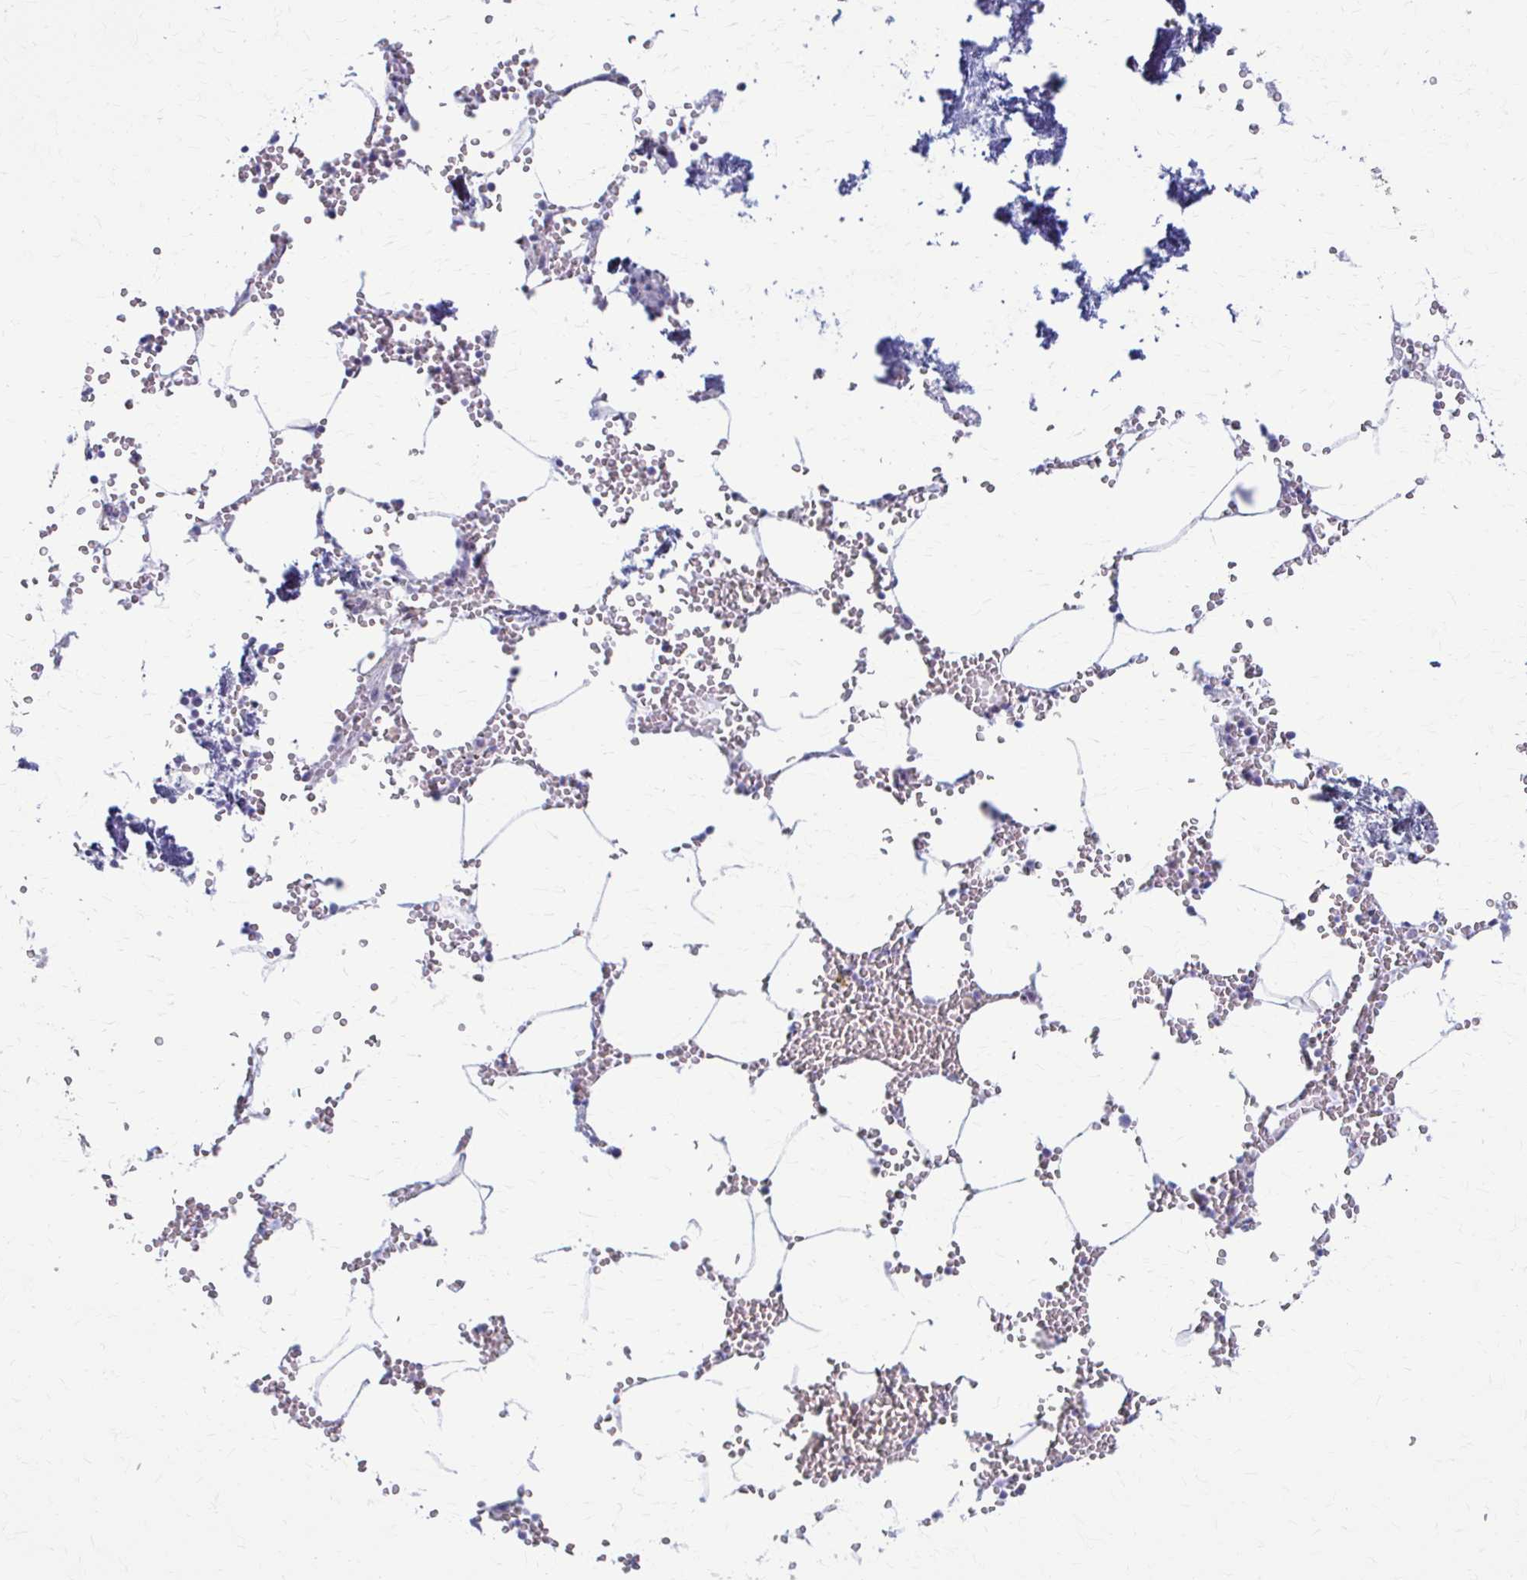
{"staining": {"intensity": "negative", "quantity": "none", "location": "none"}, "tissue": "bone marrow", "cell_type": "Hematopoietic cells", "image_type": "normal", "snomed": [{"axis": "morphology", "description": "Normal tissue, NOS"}, {"axis": "topography", "description": "Bone marrow"}], "caption": "Immunohistochemical staining of normal human bone marrow shows no significant positivity in hematopoietic cells.", "gene": "PRKRA", "patient": {"sex": "male", "age": 54}}